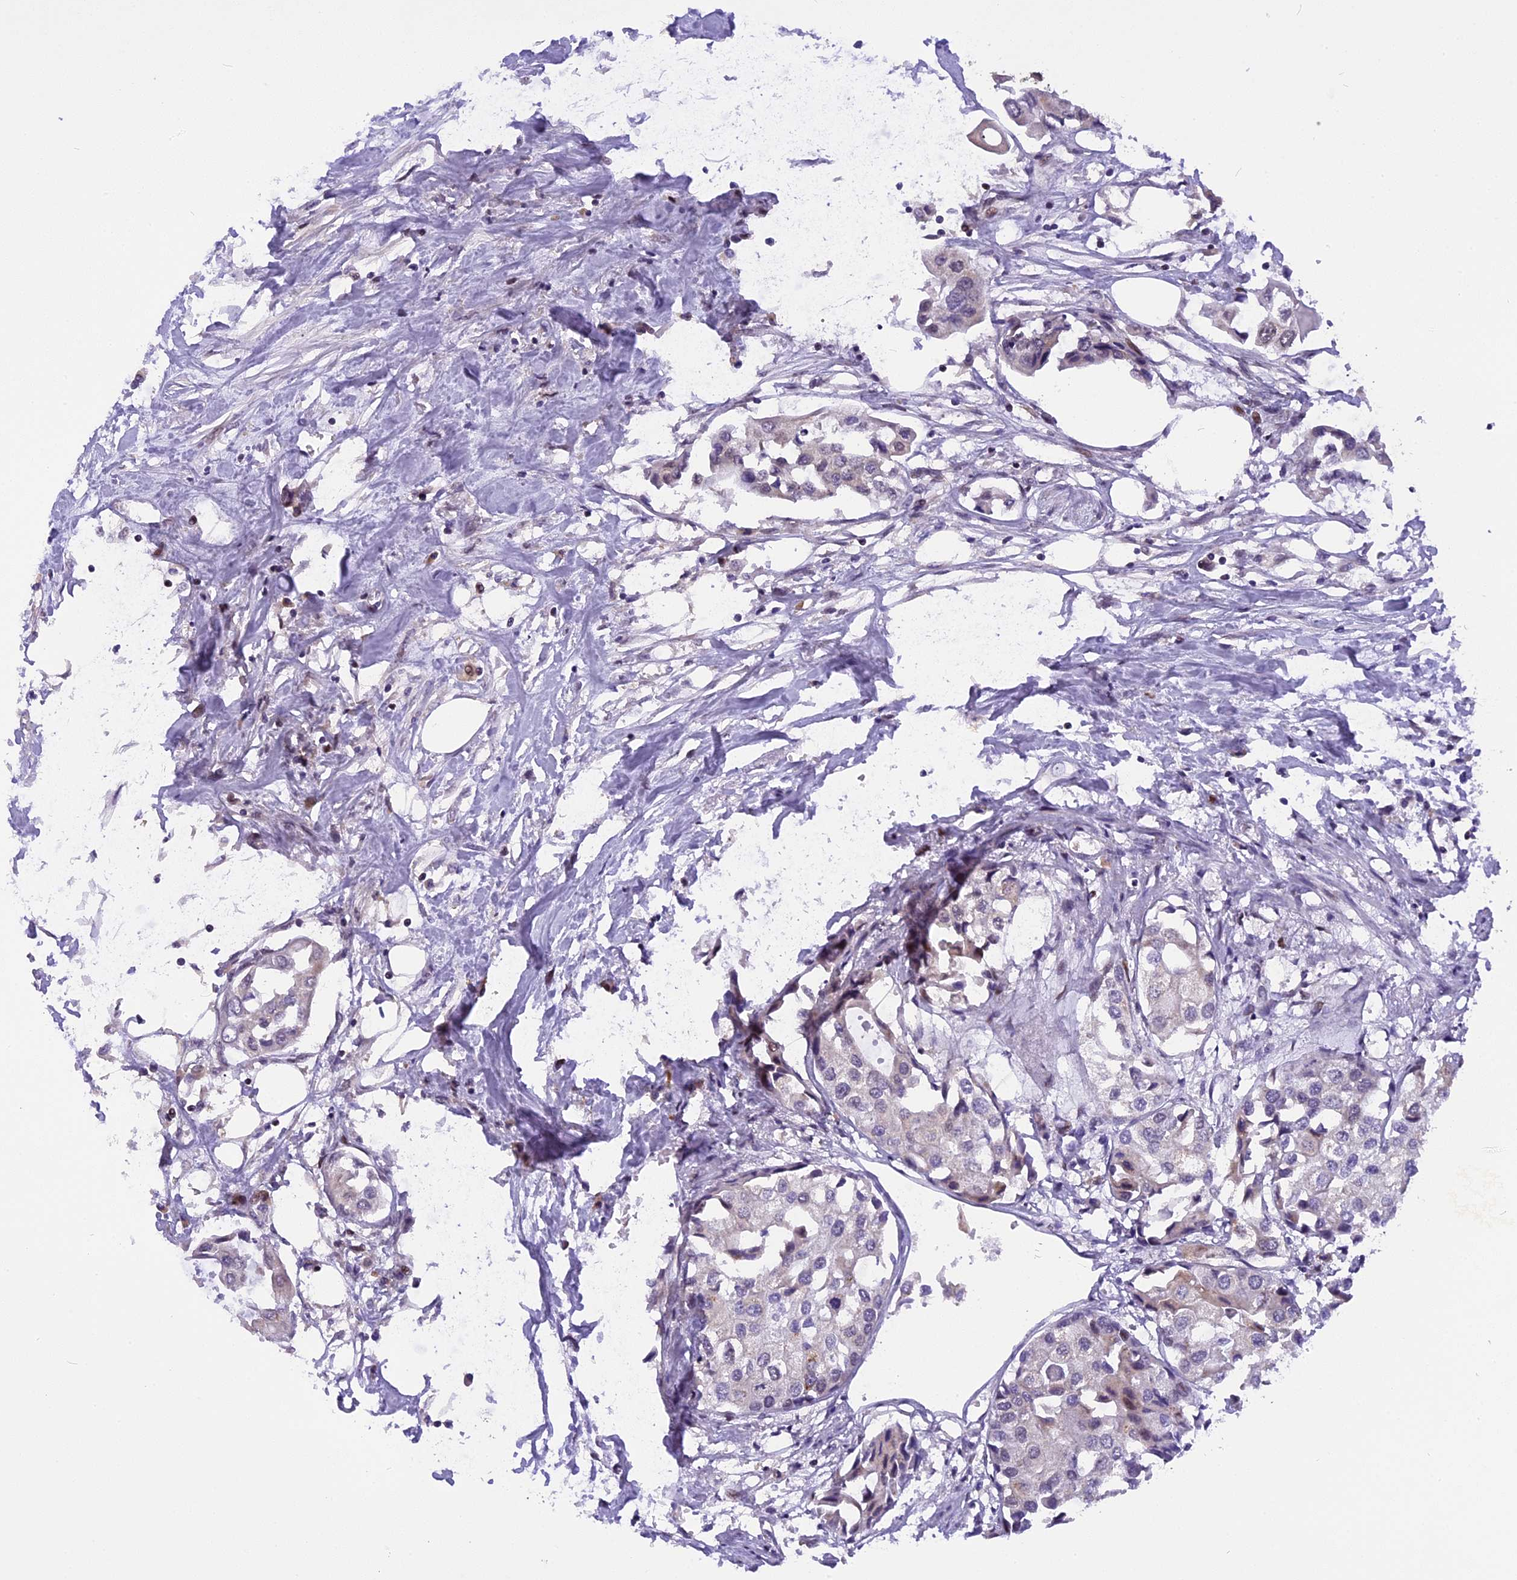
{"staining": {"intensity": "negative", "quantity": "none", "location": "none"}, "tissue": "urothelial cancer", "cell_type": "Tumor cells", "image_type": "cancer", "snomed": [{"axis": "morphology", "description": "Urothelial carcinoma, High grade"}, {"axis": "topography", "description": "Urinary bladder"}], "caption": "High power microscopy photomicrograph of an IHC histopathology image of urothelial carcinoma (high-grade), revealing no significant positivity in tumor cells. Brightfield microscopy of immunohistochemistry stained with DAB (3,3'-diaminobenzidine) (brown) and hematoxylin (blue), captured at high magnification.", "gene": "RABGGTA", "patient": {"sex": "male", "age": 64}}